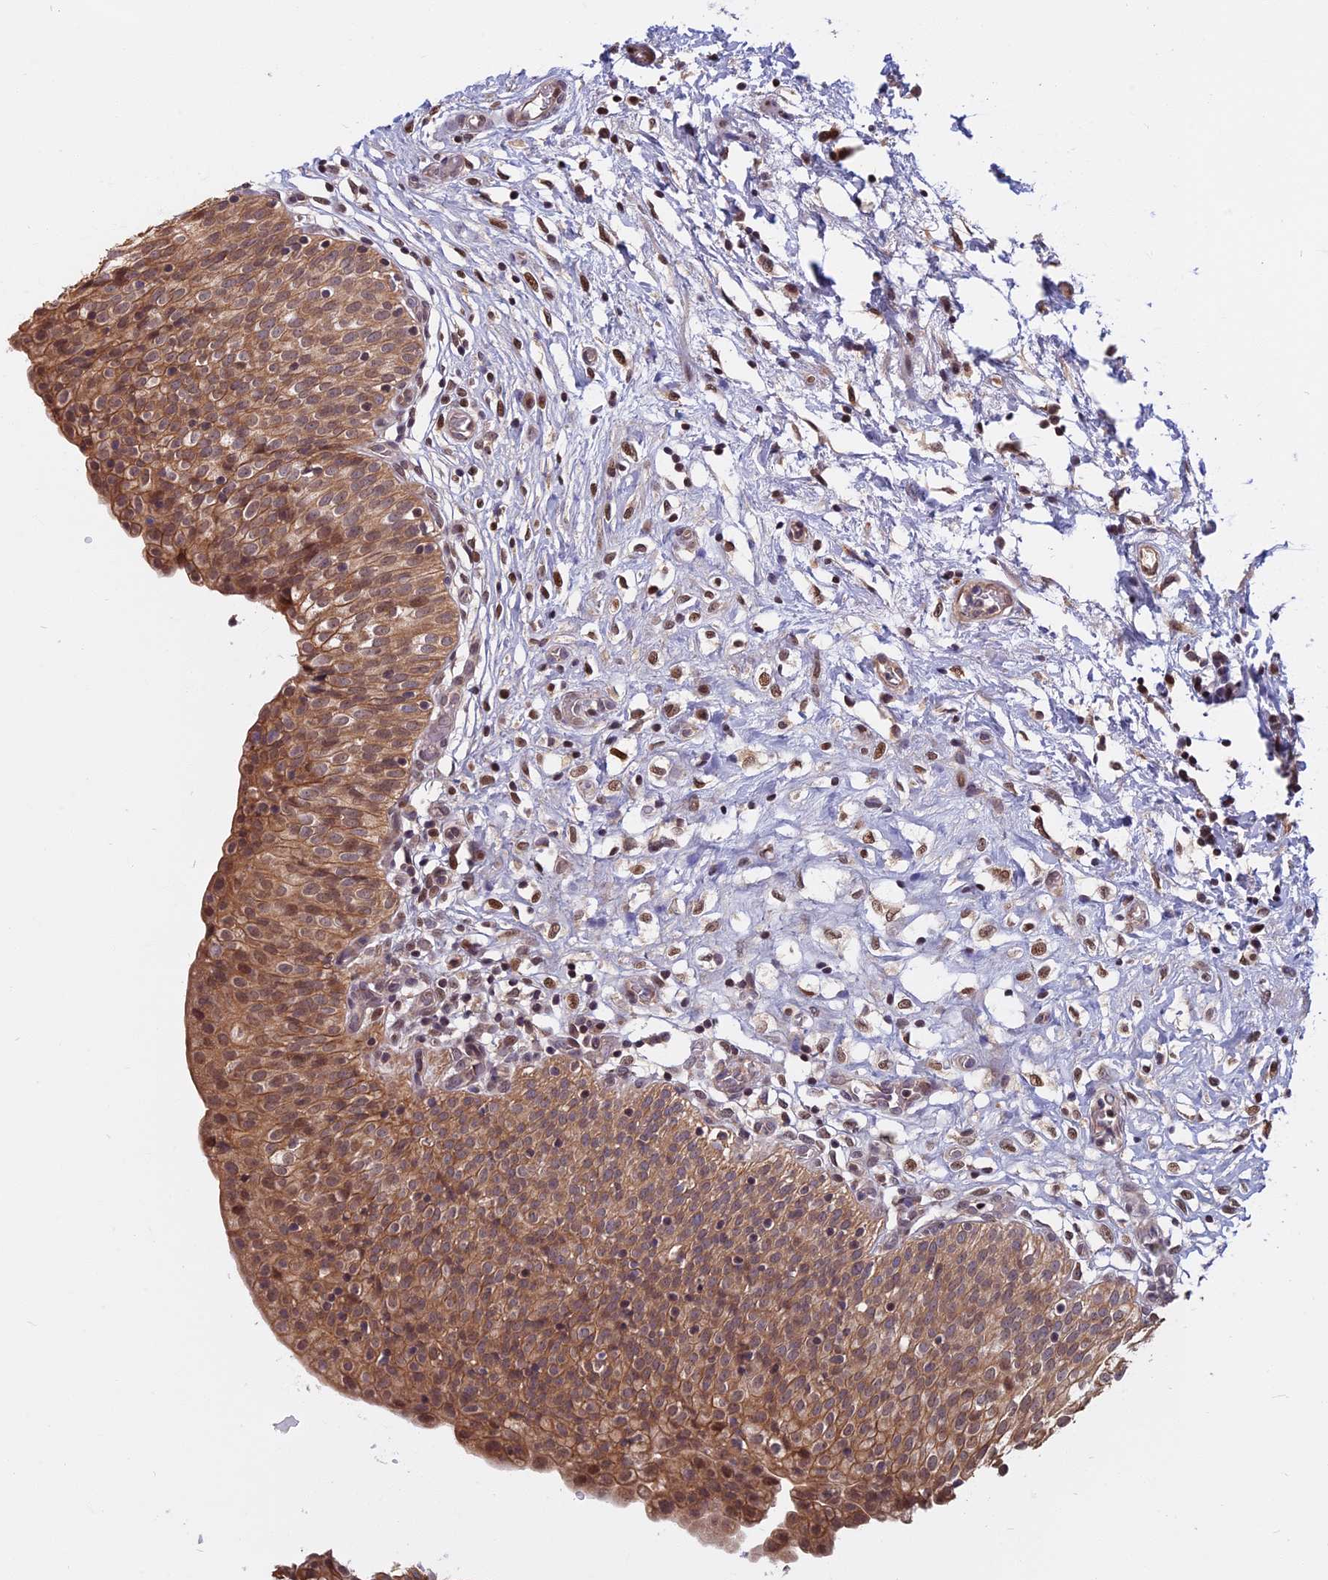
{"staining": {"intensity": "moderate", "quantity": ">75%", "location": "cytoplasmic/membranous,nuclear"}, "tissue": "urinary bladder", "cell_type": "Urothelial cells", "image_type": "normal", "snomed": [{"axis": "morphology", "description": "Normal tissue, NOS"}, {"axis": "topography", "description": "Urinary bladder"}], "caption": "Moderate cytoplasmic/membranous,nuclear protein expression is seen in about >75% of urothelial cells in urinary bladder. Nuclei are stained in blue.", "gene": "CCDC113", "patient": {"sex": "male", "age": 55}}